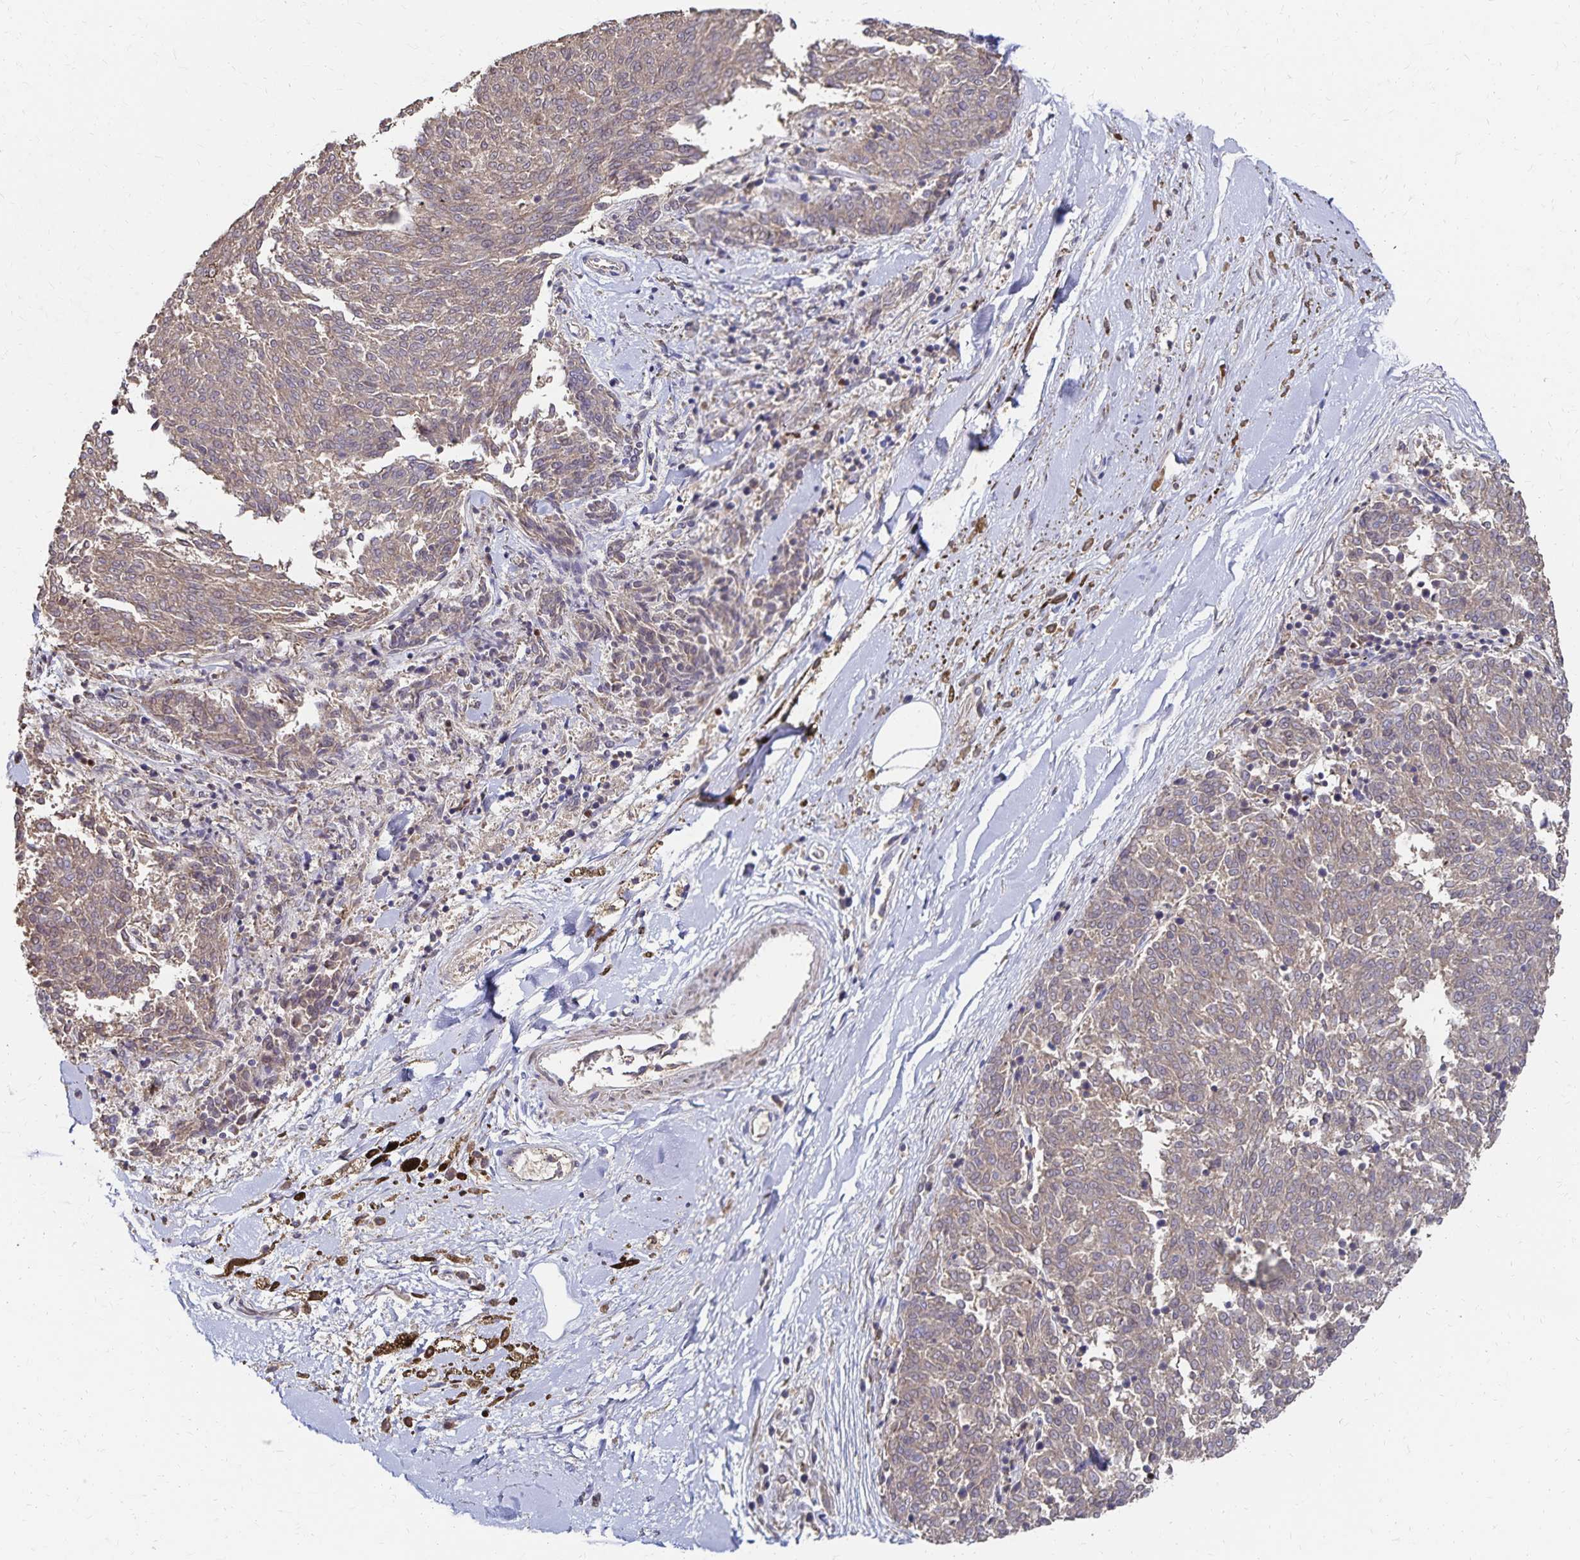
{"staining": {"intensity": "weak", "quantity": ">75%", "location": "cytoplasmic/membranous"}, "tissue": "melanoma", "cell_type": "Tumor cells", "image_type": "cancer", "snomed": [{"axis": "morphology", "description": "Malignant melanoma, NOS"}, {"axis": "topography", "description": "Skin"}], "caption": "A brown stain highlights weak cytoplasmic/membranous staining of a protein in human melanoma tumor cells.", "gene": "PAX5", "patient": {"sex": "female", "age": 72}}